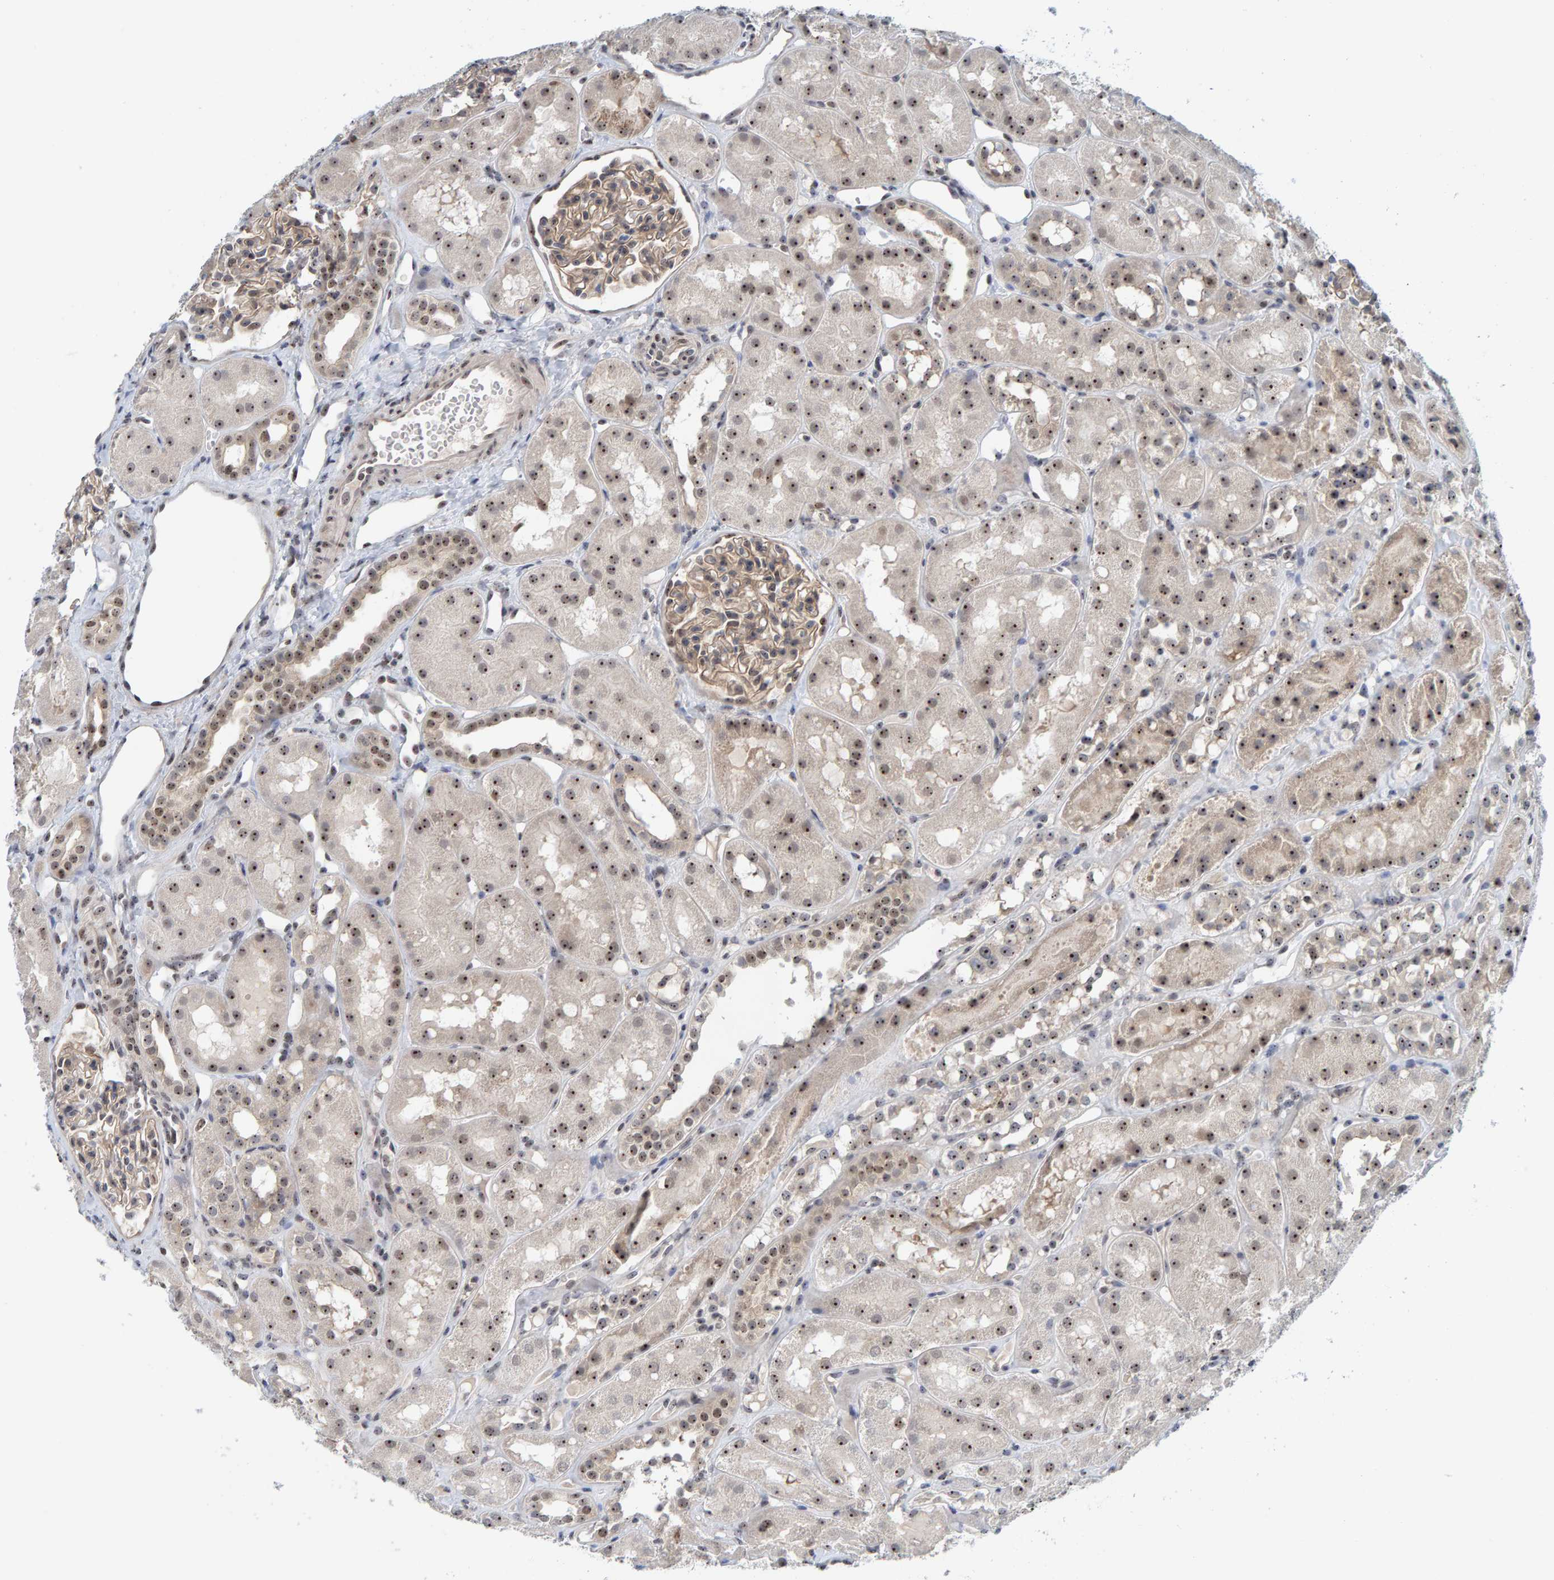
{"staining": {"intensity": "weak", "quantity": ">75%", "location": "cytoplasmic/membranous"}, "tissue": "kidney", "cell_type": "Cells in glomeruli", "image_type": "normal", "snomed": [{"axis": "morphology", "description": "Normal tissue, NOS"}, {"axis": "topography", "description": "Kidney"}], "caption": "Immunohistochemical staining of unremarkable kidney reveals >75% levels of weak cytoplasmic/membranous protein staining in about >75% of cells in glomeruli.", "gene": "POLR1E", "patient": {"sex": "male", "age": 16}}